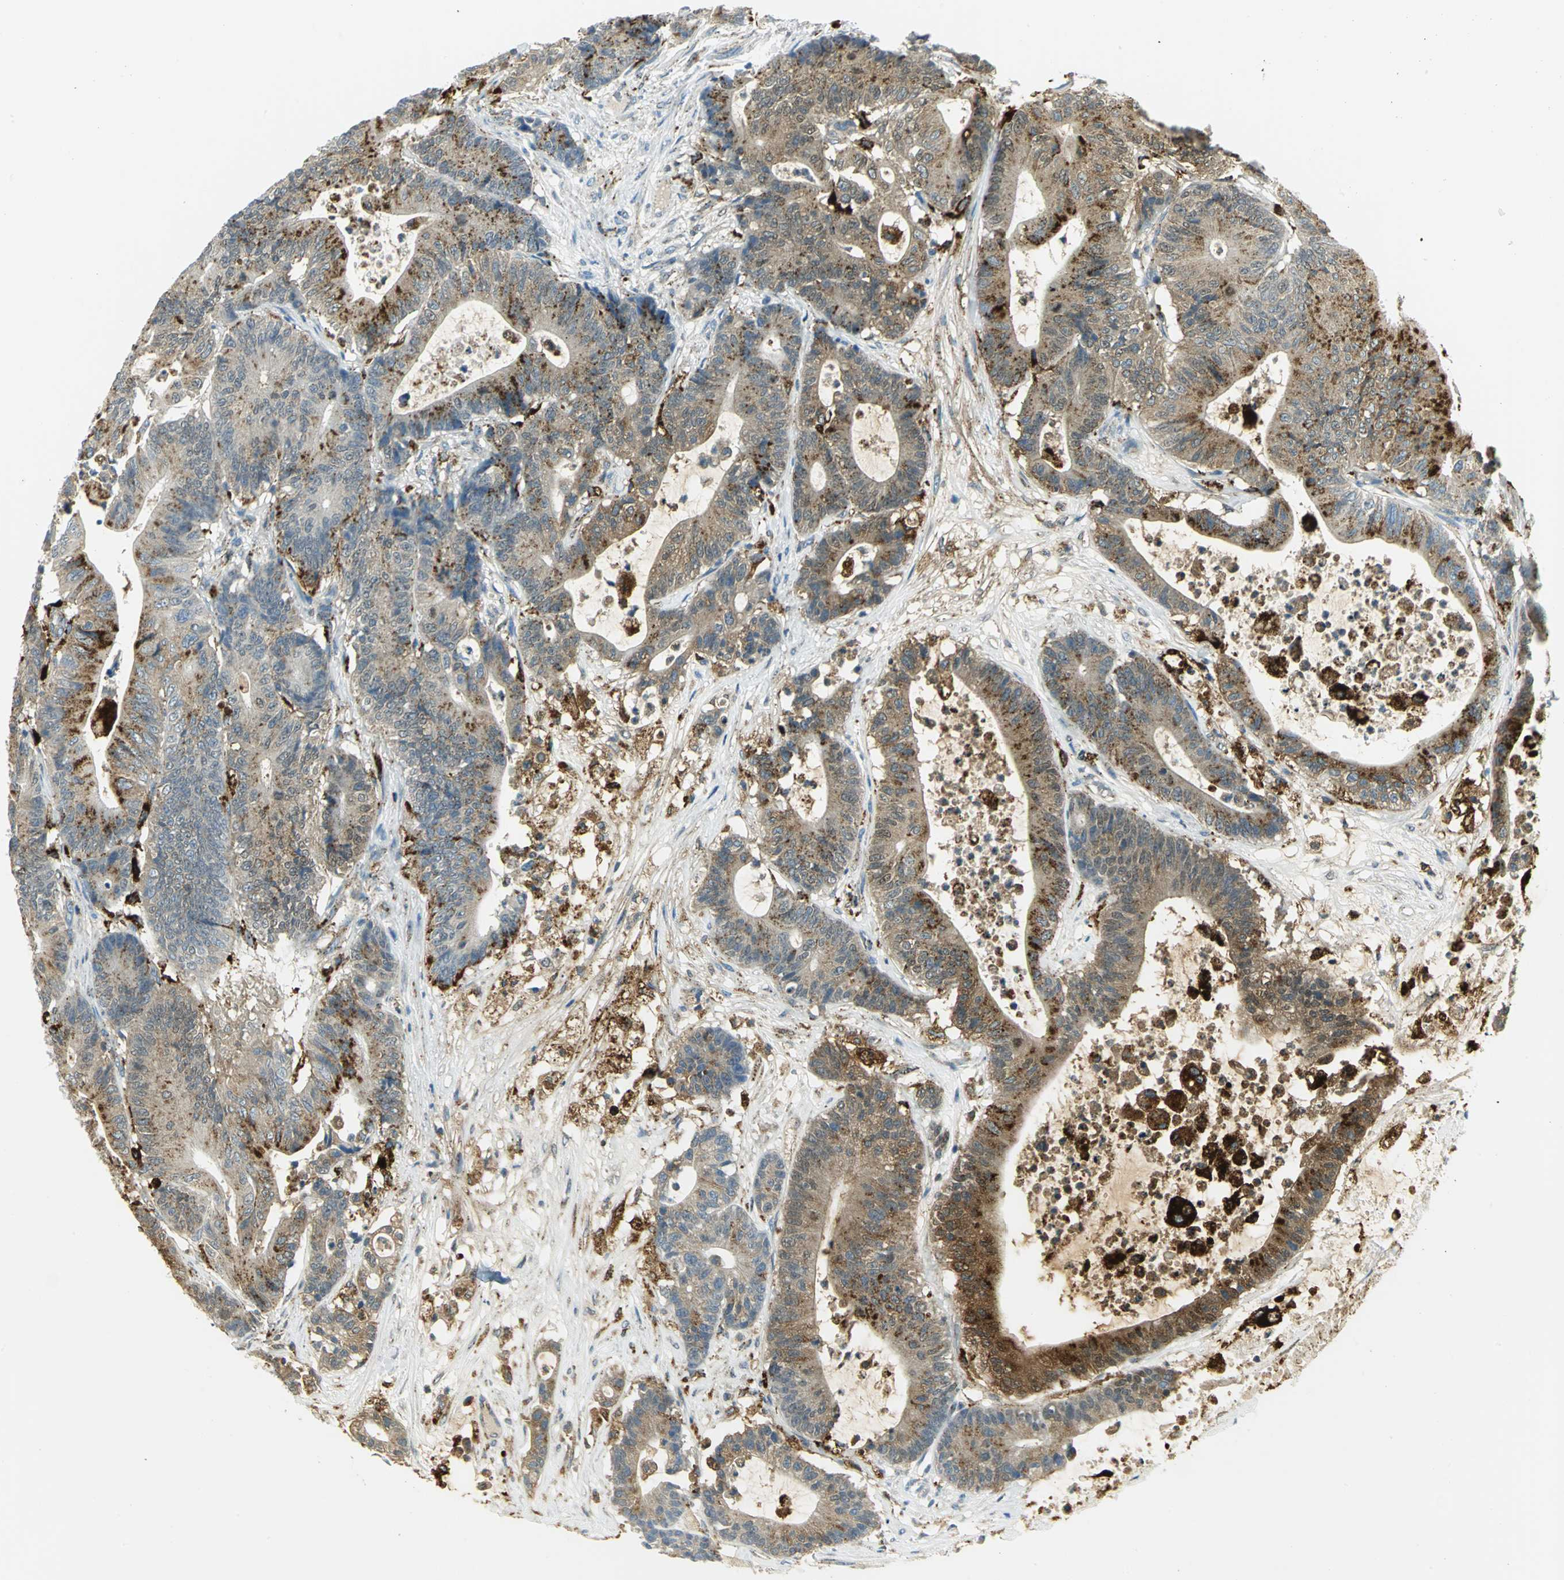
{"staining": {"intensity": "strong", "quantity": "25%-75%", "location": "cytoplasmic/membranous"}, "tissue": "colorectal cancer", "cell_type": "Tumor cells", "image_type": "cancer", "snomed": [{"axis": "morphology", "description": "Adenocarcinoma, NOS"}, {"axis": "topography", "description": "Colon"}], "caption": "A brown stain labels strong cytoplasmic/membranous staining of a protein in colorectal cancer (adenocarcinoma) tumor cells. The protein of interest is stained brown, and the nuclei are stained in blue (DAB IHC with brightfield microscopy, high magnification).", "gene": "ARSA", "patient": {"sex": "female", "age": 84}}